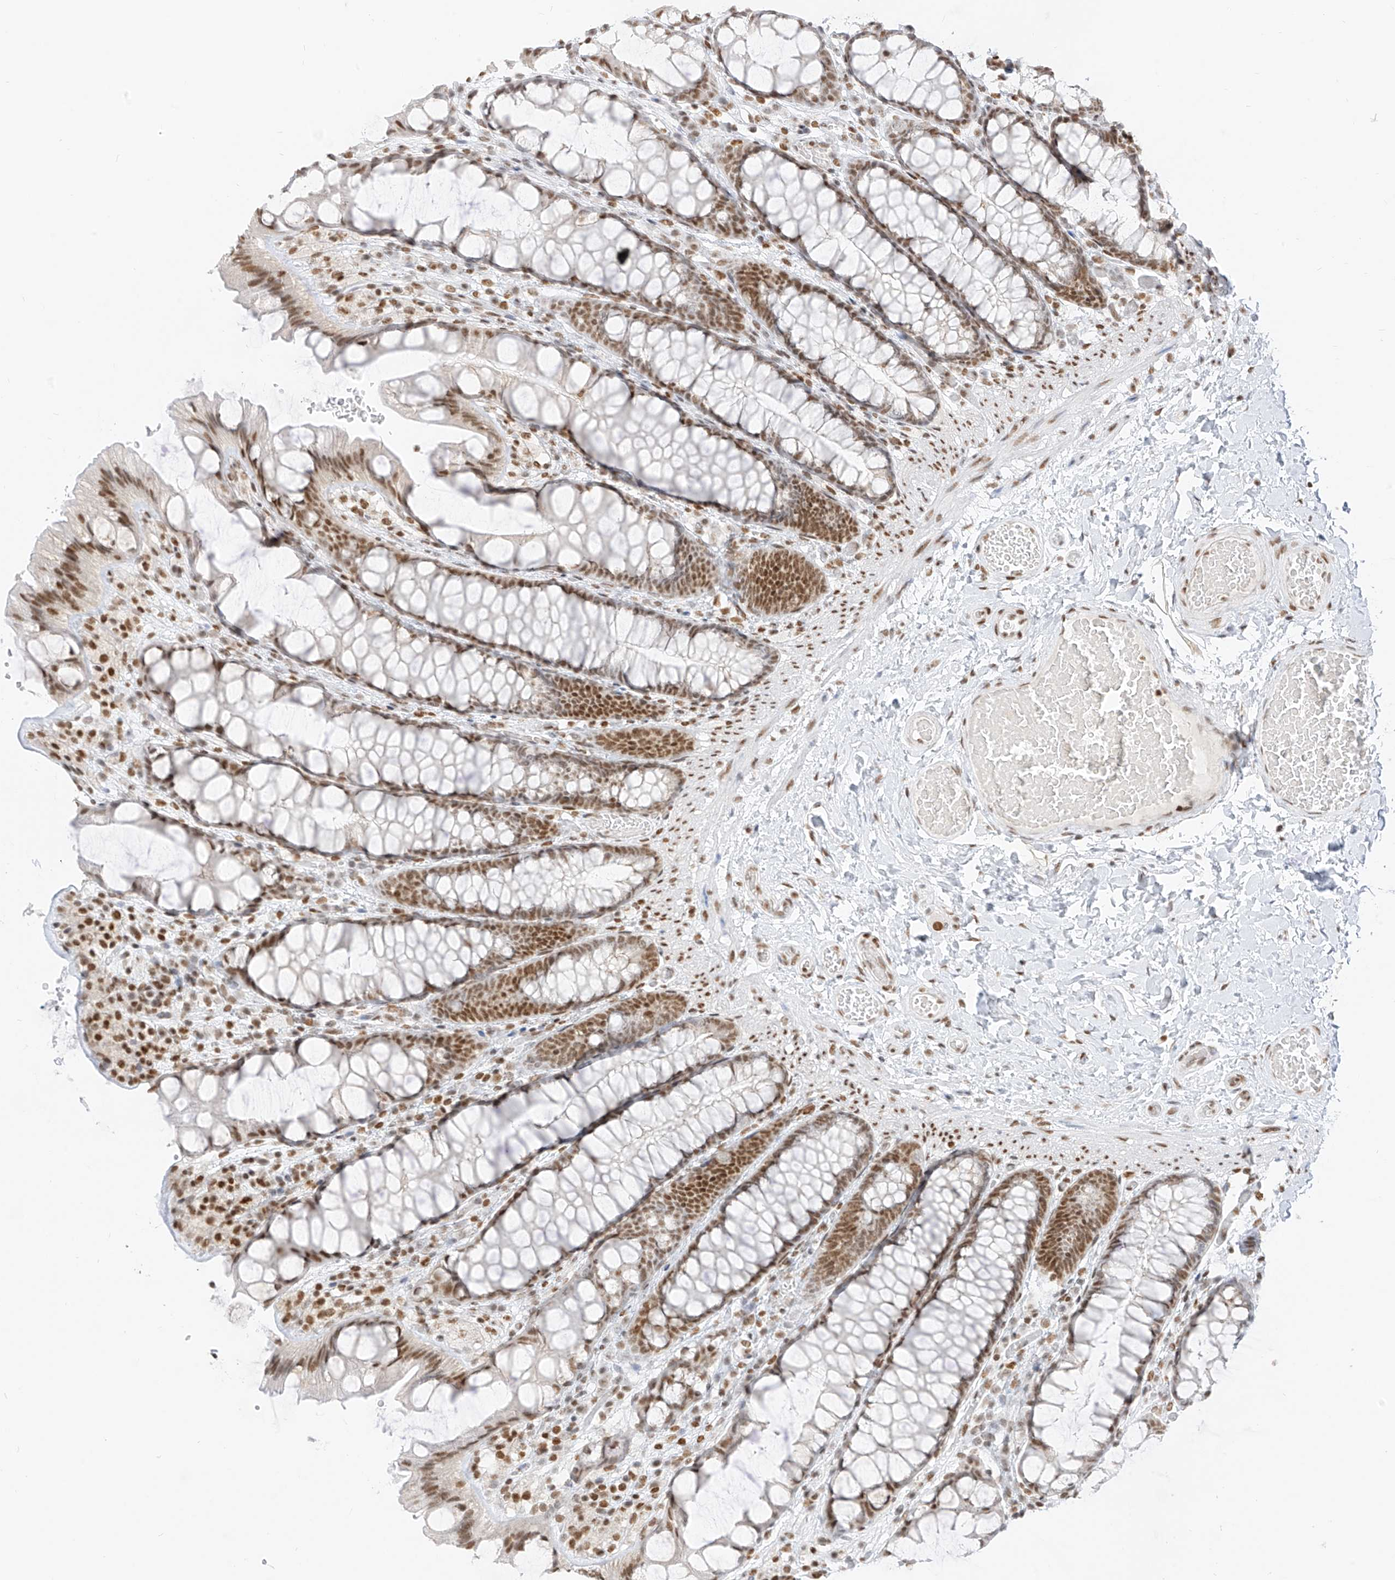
{"staining": {"intensity": "moderate", "quantity": ">75%", "location": "nuclear"}, "tissue": "colon", "cell_type": "Endothelial cells", "image_type": "normal", "snomed": [{"axis": "morphology", "description": "Normal tissue, NOS"}, {"axis": "topography", "description": "Colon"}], "caption": "Colon stained for a protein (brown) reveals moderate nuclear positive expression in approximately >75% of endothelial cells.", "gene": "SMARCA2", "patient": {"sex": "male", "age": 47}}